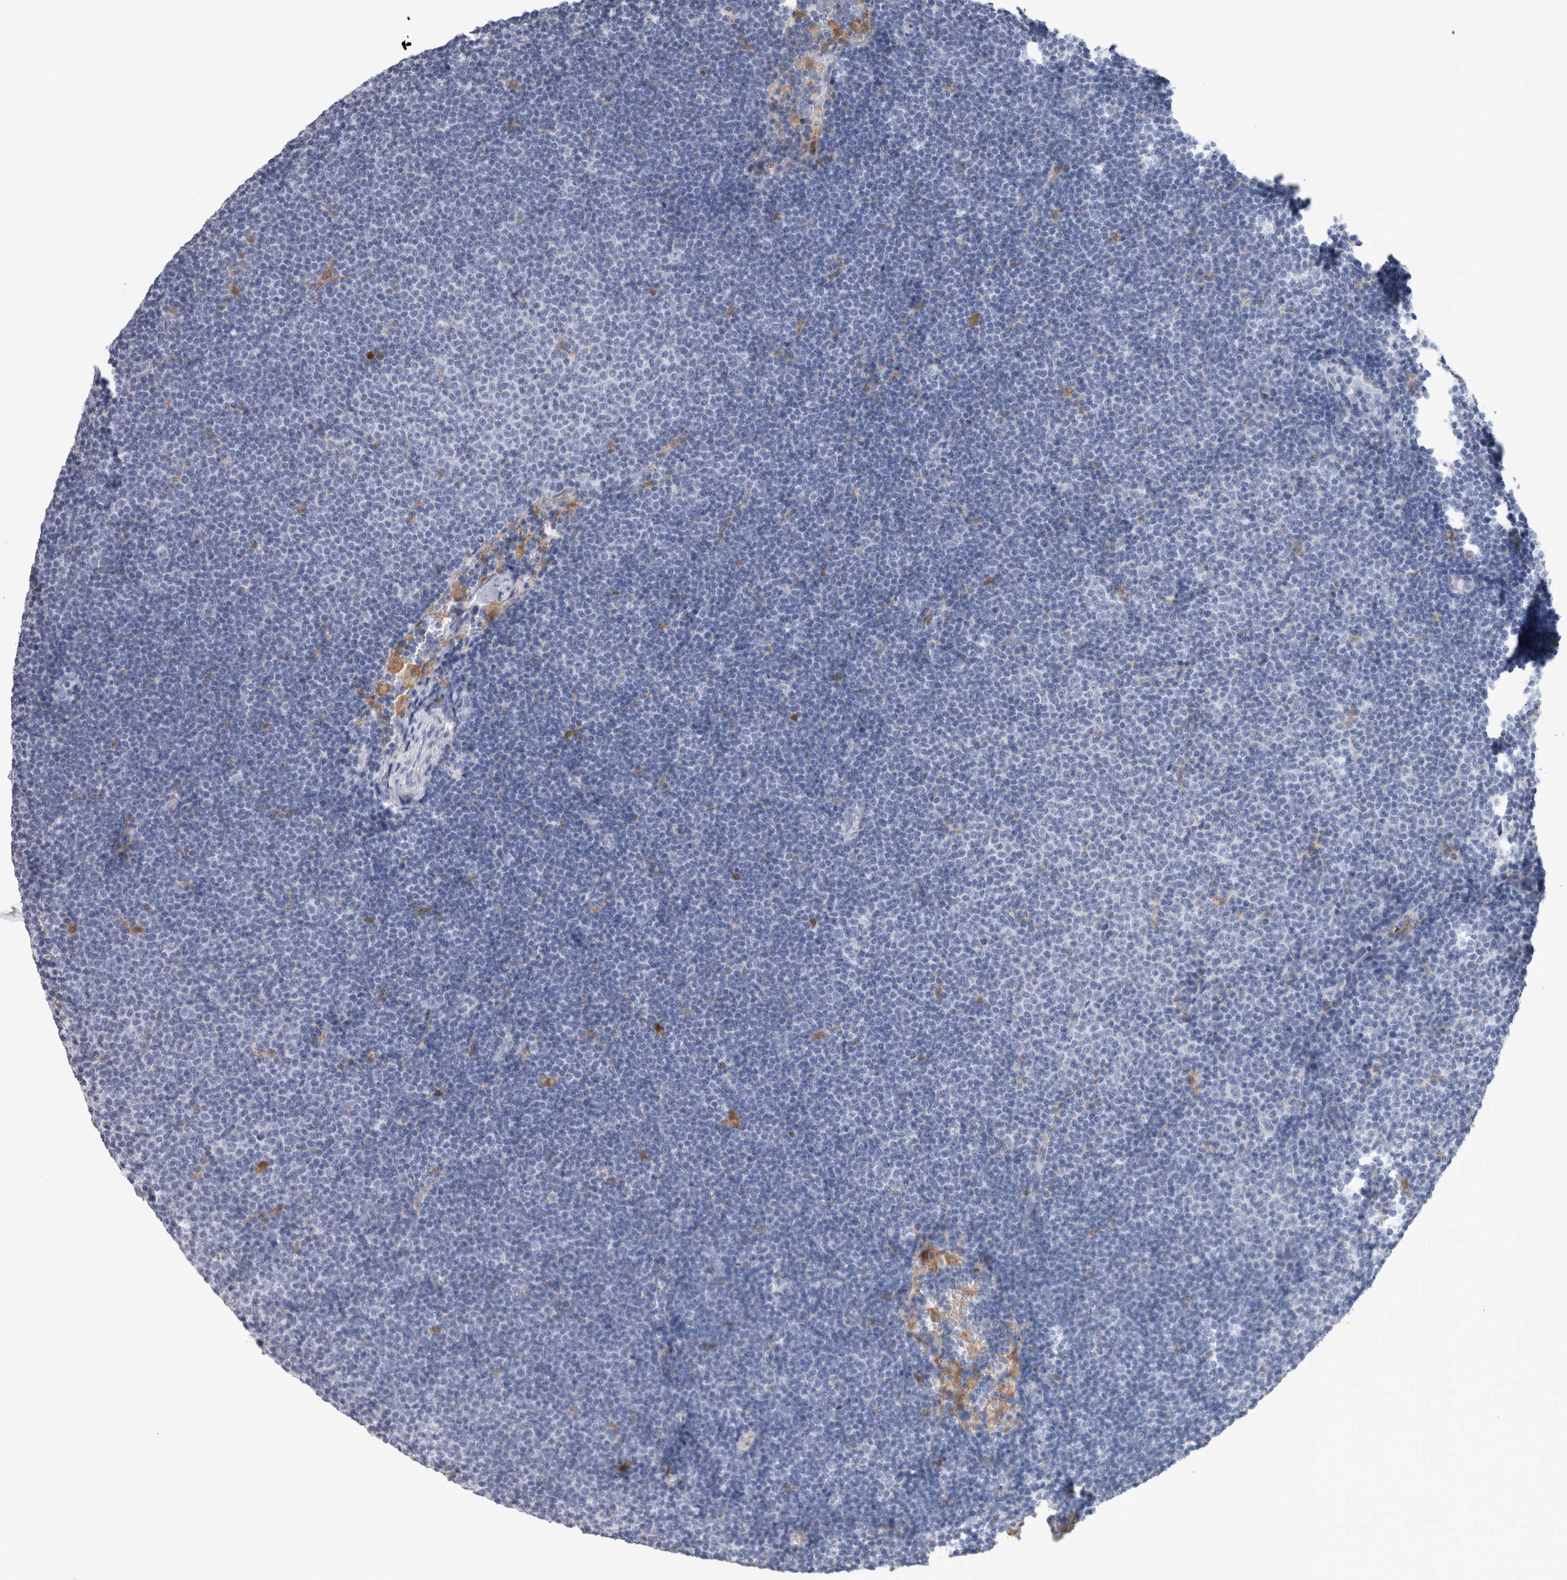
{"staining": {"intensity": "negative", "quantity": "none", "location": "none"}, "tissue": "lymphoma", "cell_type": "Tumor cells", "image_type": "cancer", "snomed": [{"axis": "morphology", "description": "Malignant lymphoma, non-Hodgkin's type, Low grade"}, {"axis": "topography", "description": "Lymph node"}], "caption": "Protein analysis of malignant lymphoma, non-Hodgkin's type (low-grade) demonstrates no significant staining in tumor cells.", "gene": "CA8", "patient": {"sex": "female", "age": 53}}